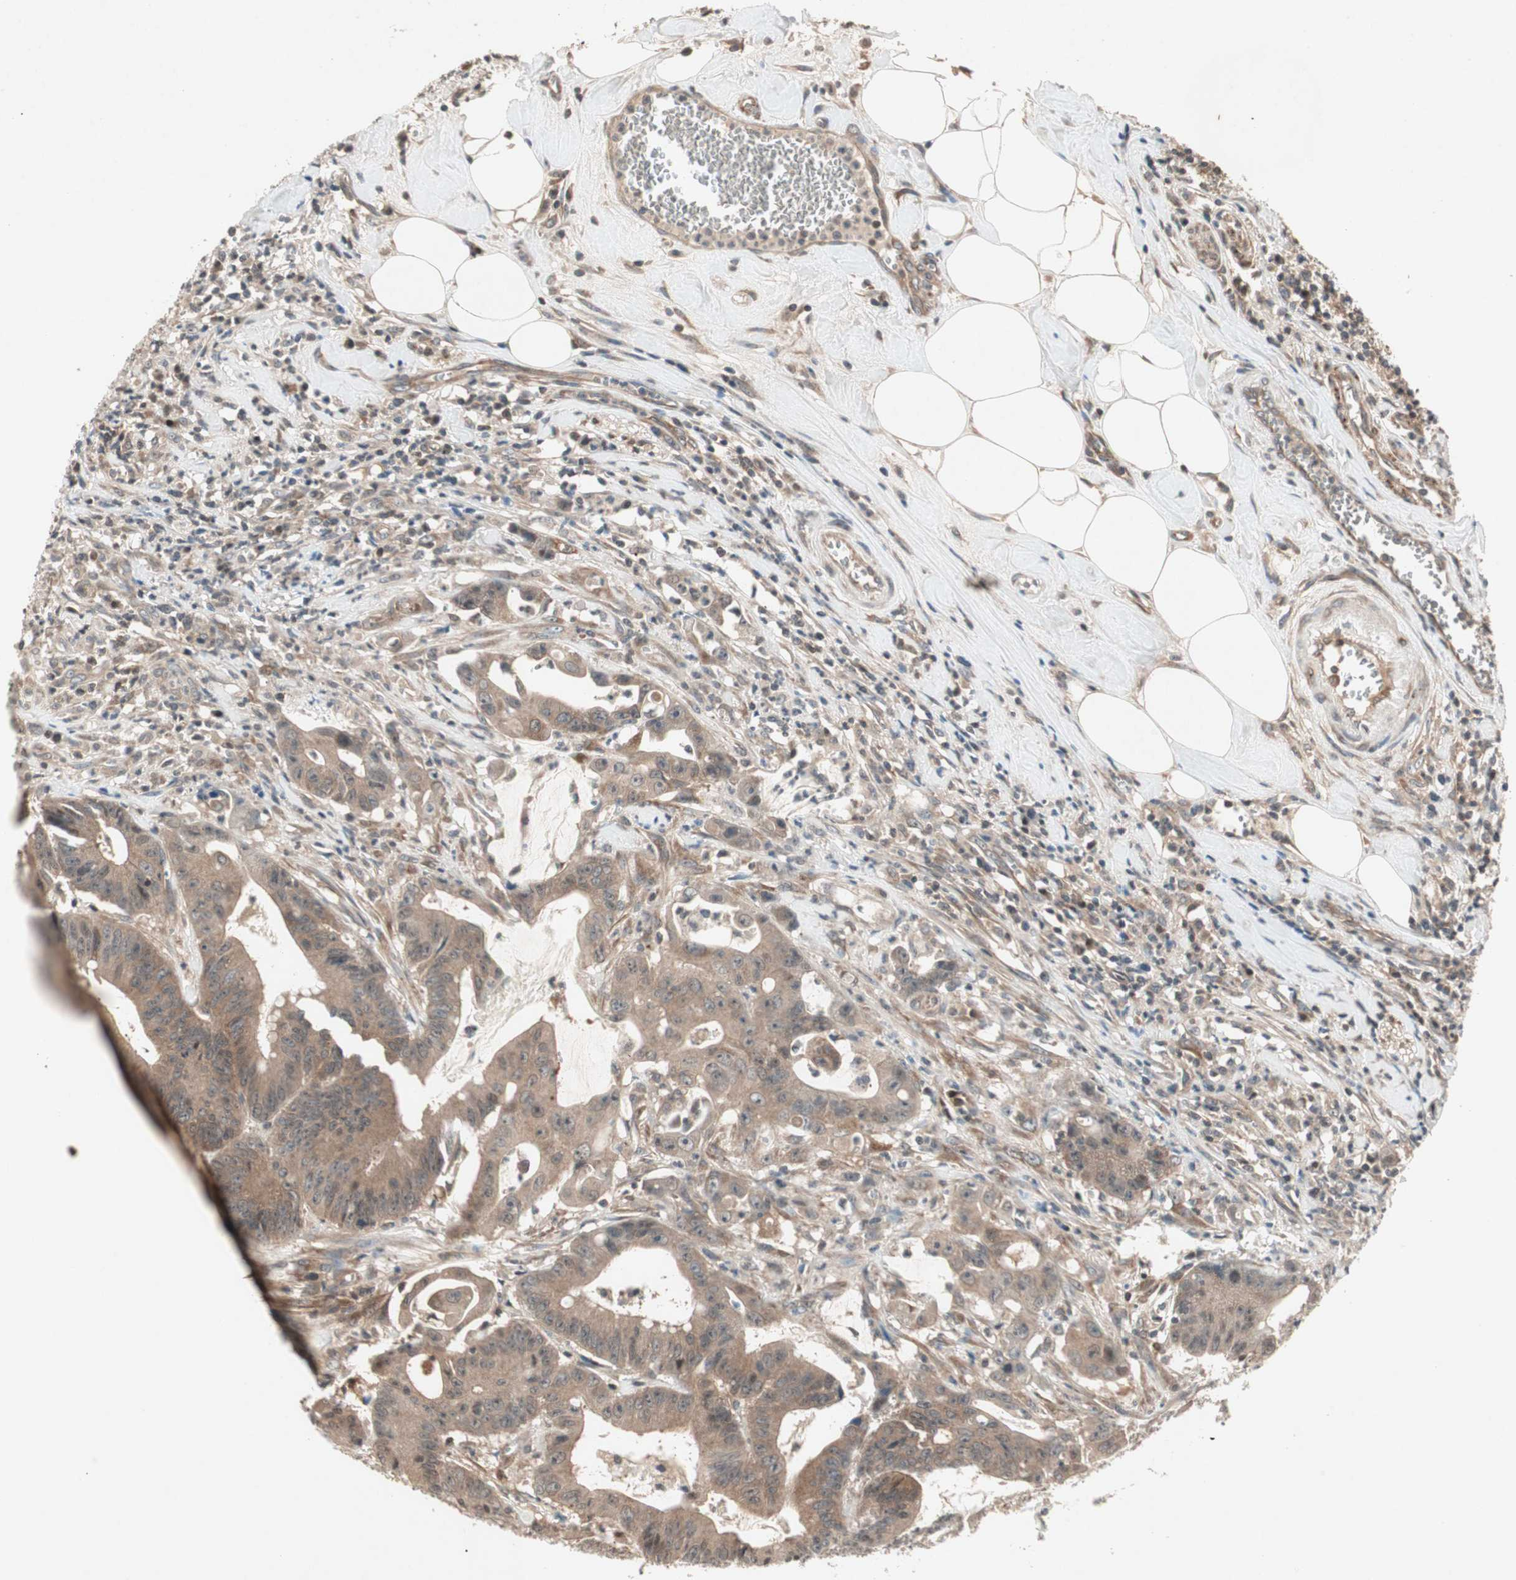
{"staining": {"intensity": "weak", "quantity": ">75%", "location": "cytoplasmic/membranous,nuclear"}, "tissue": "colorectal cancer", "cell_type": "Tumor cells", "image_type": "cancer", "snomed": [{"axis": "morphology", "description": "Adenocarcinoma, NOS"}, {"axis": "topography", "description": "Colon"}], "caption": "Brown immunohistochemical staining in colorectal adenocarcinoma exhibits weak cytoplasmic/membranous and nuclear positivity in about >75% of tumor cells. The protein is stained brown, and the nuclei are stained in blue (DAB (3,3'-diaminobenzidine) IHC with brightfield microscopy, high magnification).", "gene": "IRS1", "patient": {"sex": "male", "age": 45}}